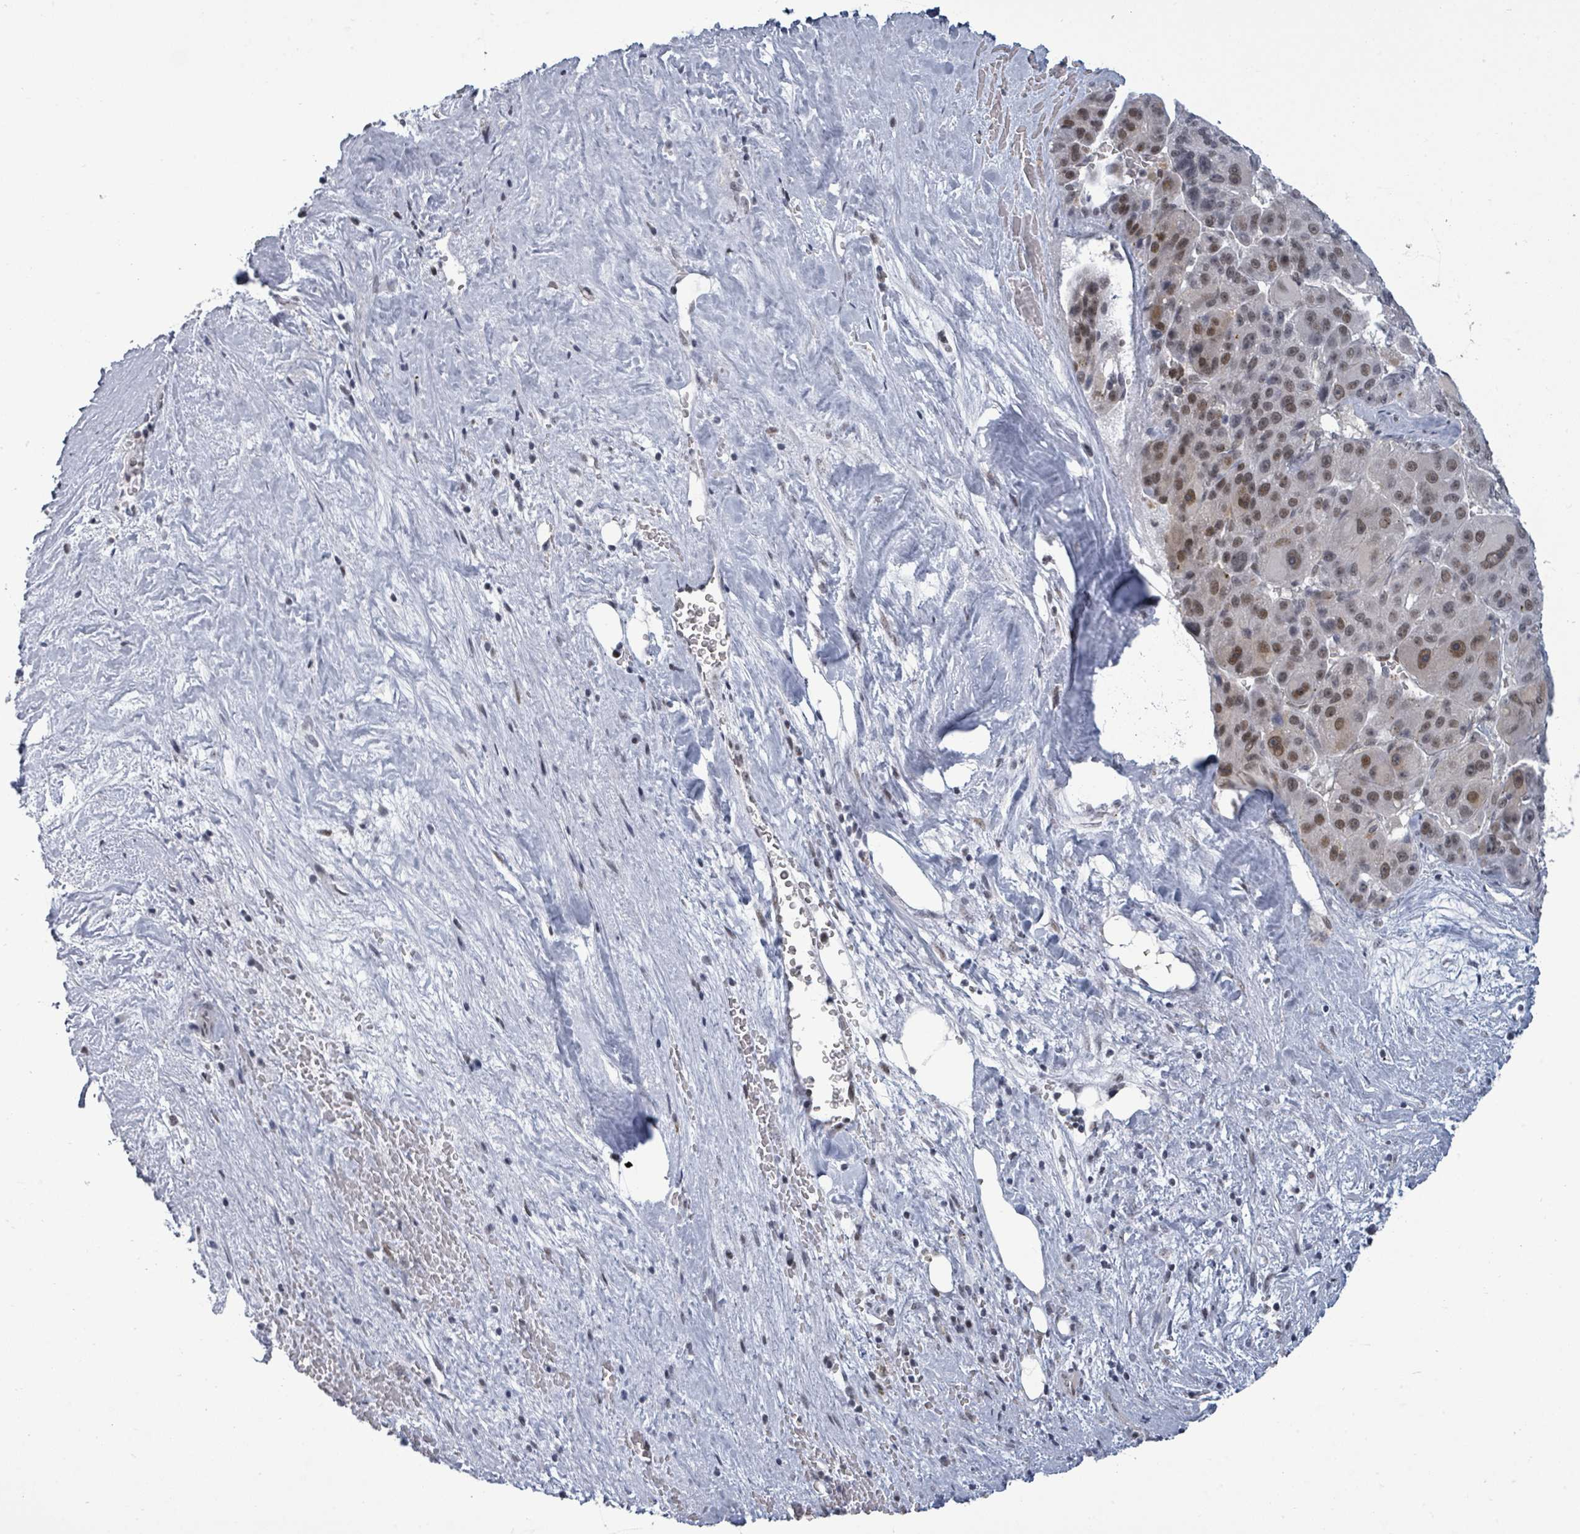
{"staining": {"intensity": "moderate", "quantity": "25%-75%", "location": "nuclear"}, "tissue": "liver cancer", "cell_type": "Tumor cells", "image_type": "cancer", "snomed": [{"axis": "morphology", "description": "Carcinoma, Hepatocellular, NOS"}, {"axis": "topography", "description": "Liver"}], "caption": "Immunohistochemistry (IHC) staining of liver cancer, which exhibits medium levels of moderate nuclear staining in about 25%-75% of tumor cells indicating moderate nuclear protein expression. The staining was performed using DAB (brown) for protein detection and nuclei were counterstained in hematoxylin (blue).", "gene": "ERCC5", "patient": {"sex": "male", "age": 76}}